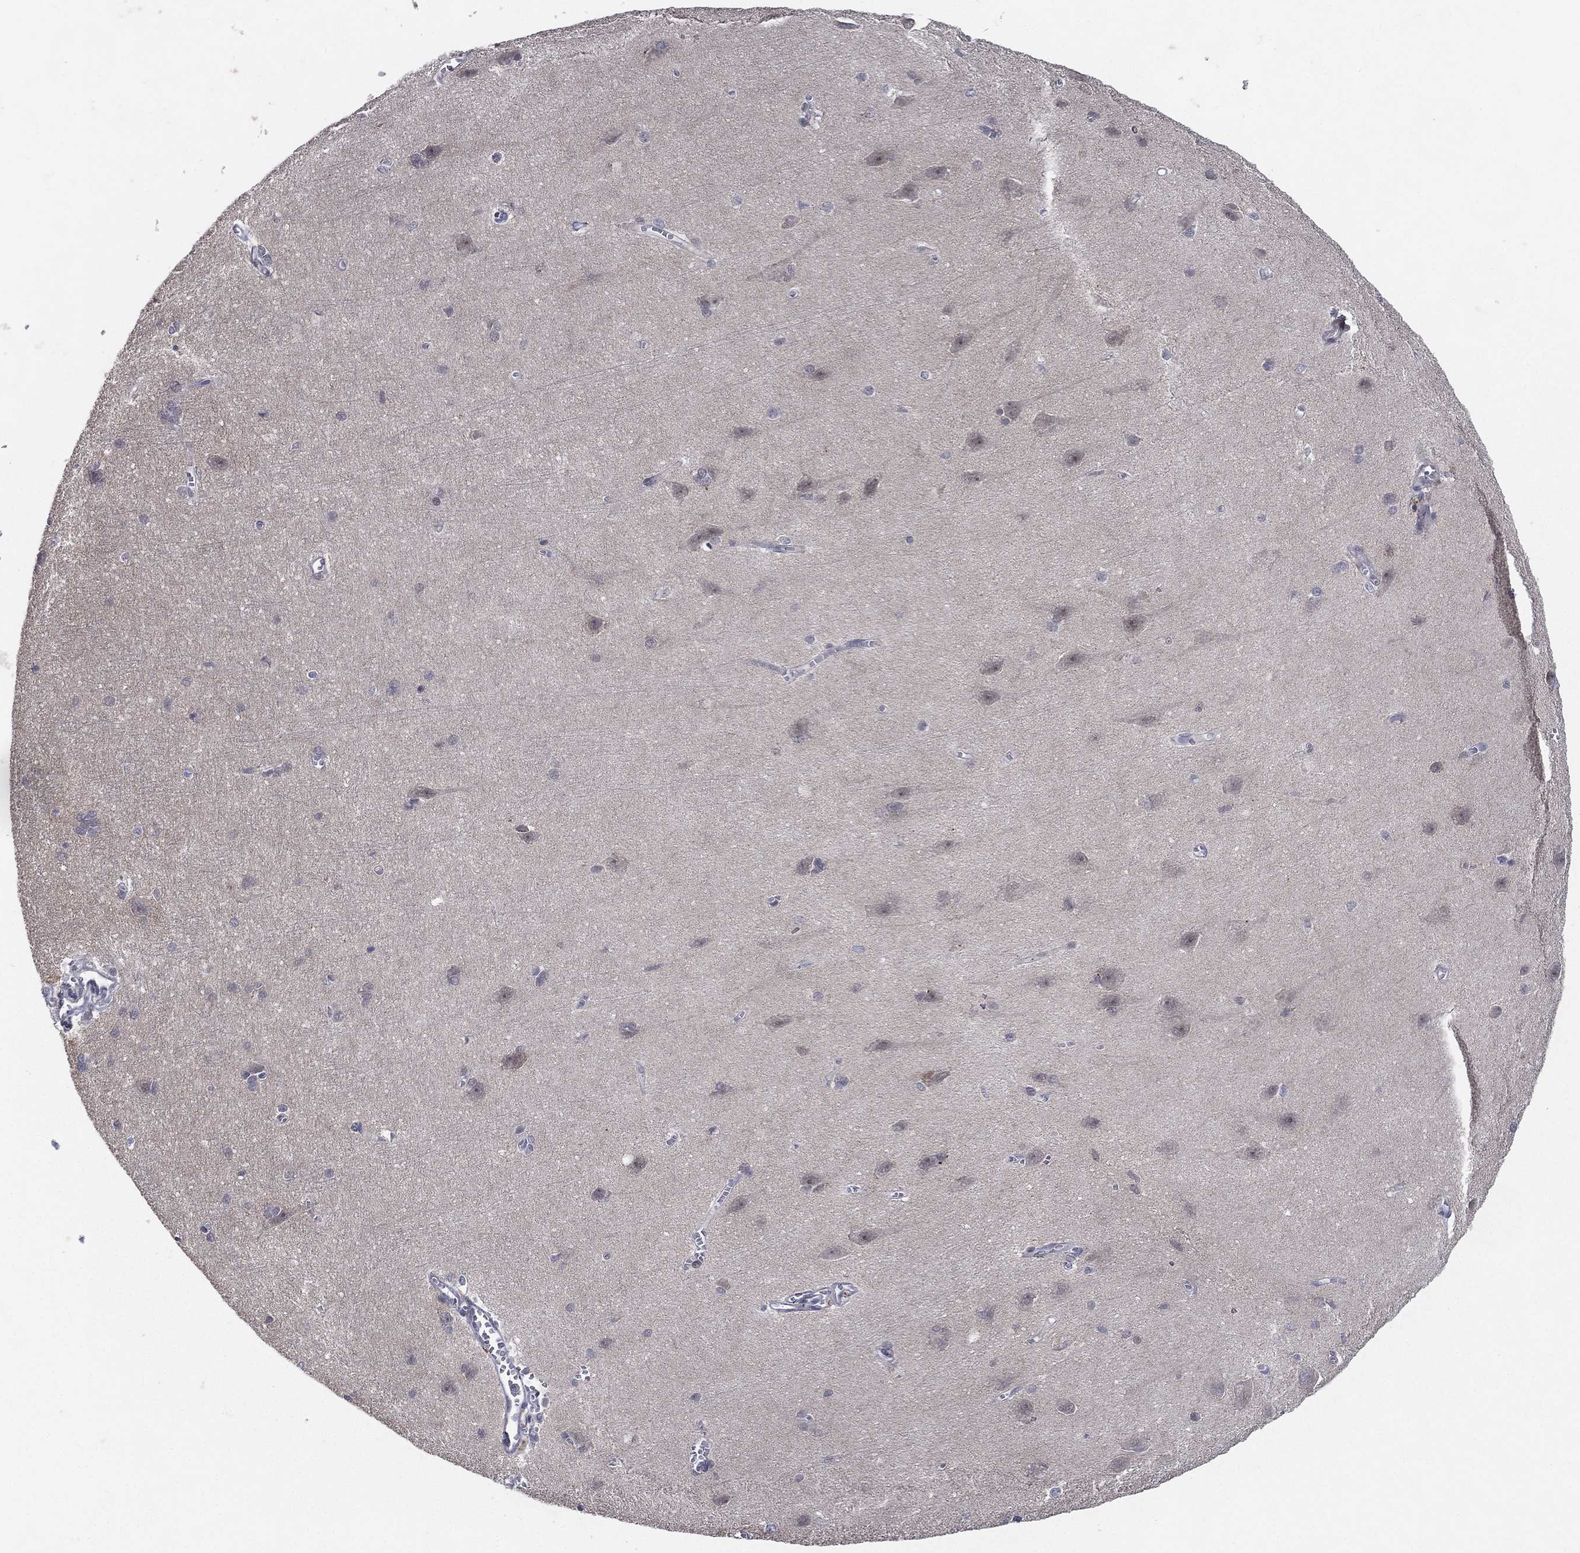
{"staining": {"intensity": "negative", "quantity": "none", "location": "none"}, "tissue": "cerebral cortex", "cell_type": "Endothelial cells", "image_type": "normal", "snomed": [{"axis": "morphology", "description": "Normal tissue, NOS"}, {"axis": "topography", "description": "Cerebral cortex"}], "caption": "Cerebral cortex was stained to show a protein in brown. There is no significant expression in endothelial cells. (Stains: DAB (3,3'-diaminobenzidine) immunohistochemistry (IHC) with hematoxylin counter stain, Microscopy: brightfield microscopy at high magnification).", "gene": "KAT14", "patient": {"sex": "male", "age": 37}}